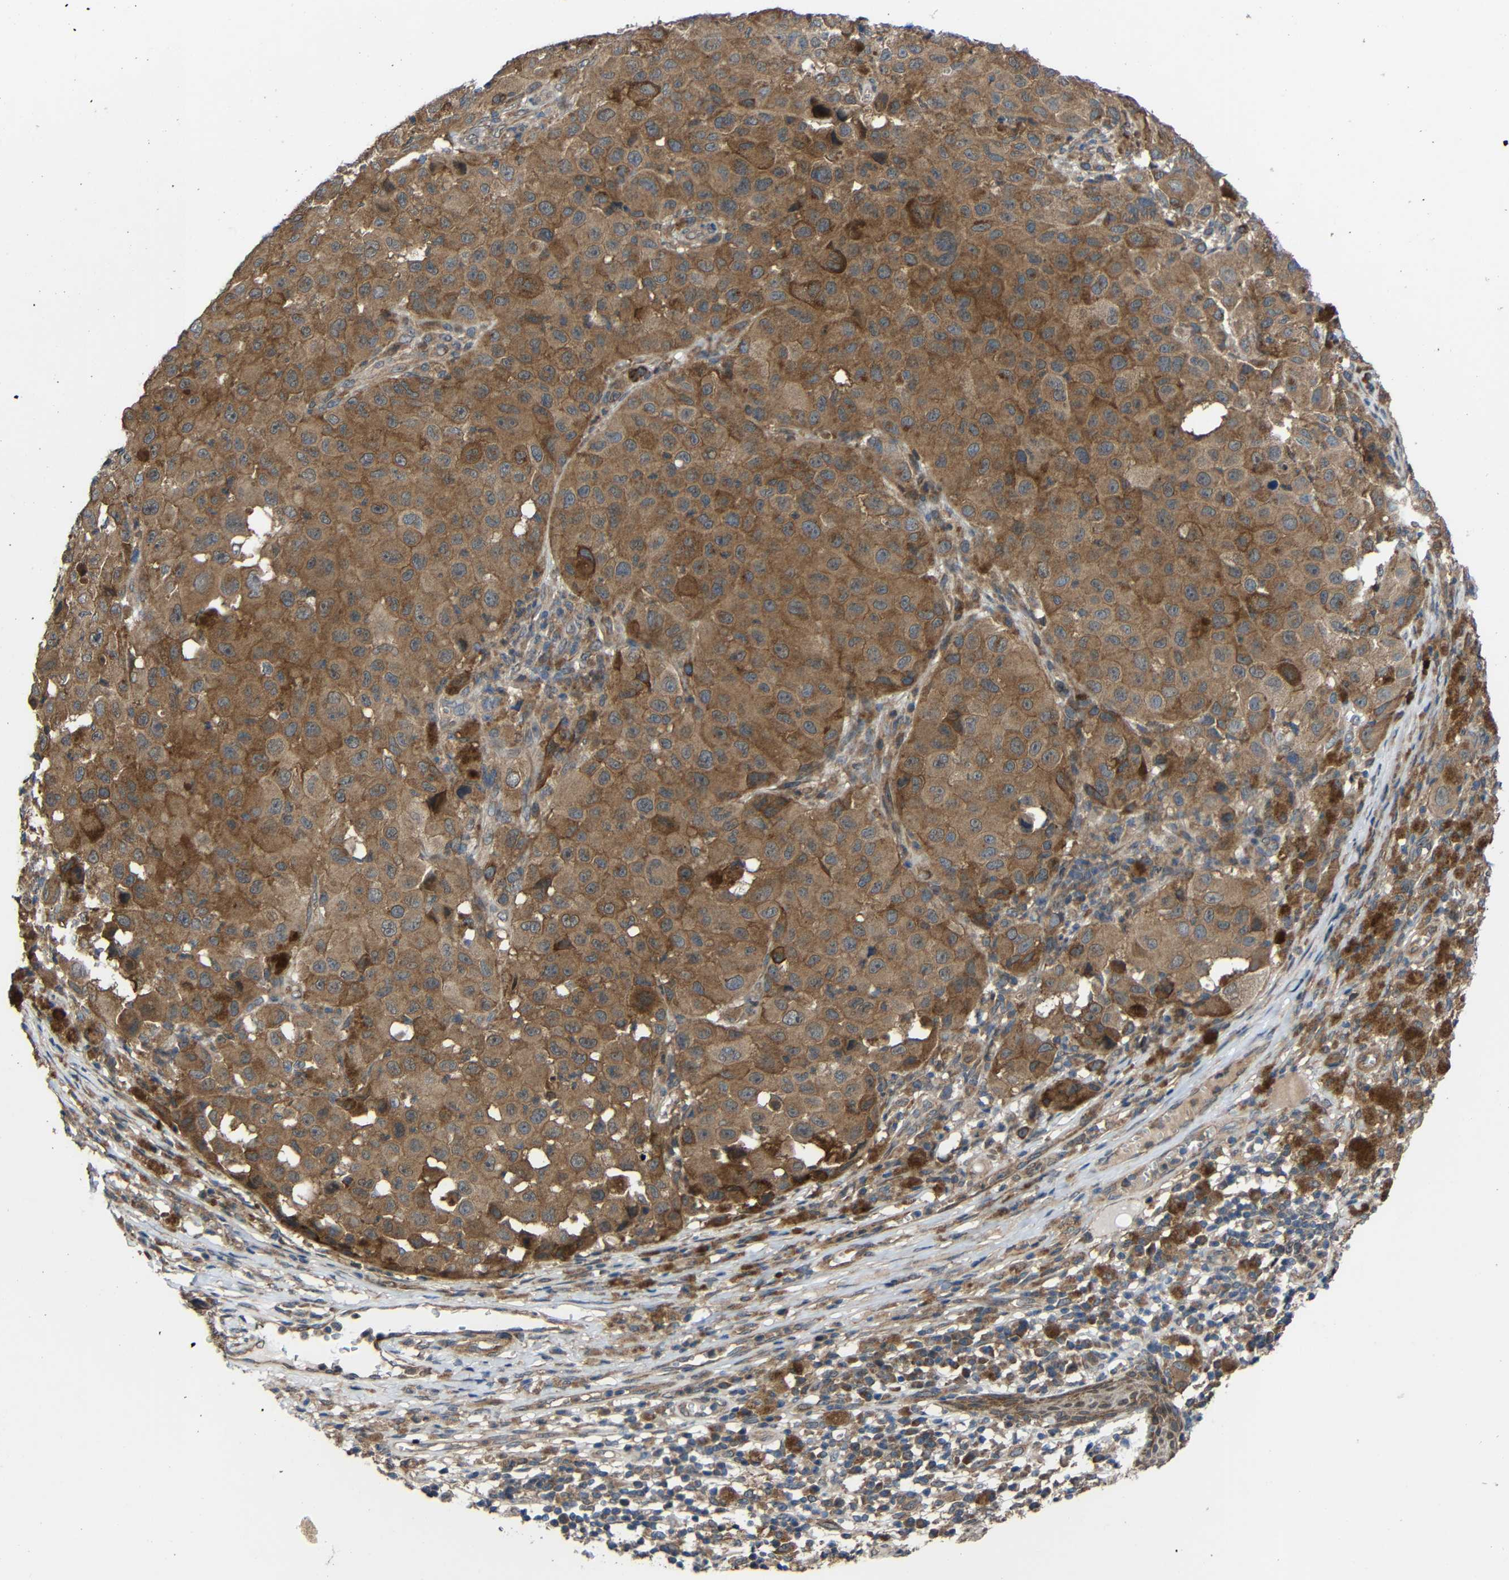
{"staining": {"intensity": "moderate", "quantity": ">75%", "location": "cytoplasmic/membranous"}, "tissue": "melanoma", "cell_type": "Tumor cells", "image_type": "cancer", "snomed": [{"axis": "morphology", "description": "Malignant melanoma, NOS"}, {"axis": "topography", "description": "Skin"}], "caption": "Melanoma stained with a brown dye shows moderate cytoplasmic/membranous positive positivity in about >75% of tumor cells.", "gene": "CHST9", "patient": {"sex": "male", "age": 96}}